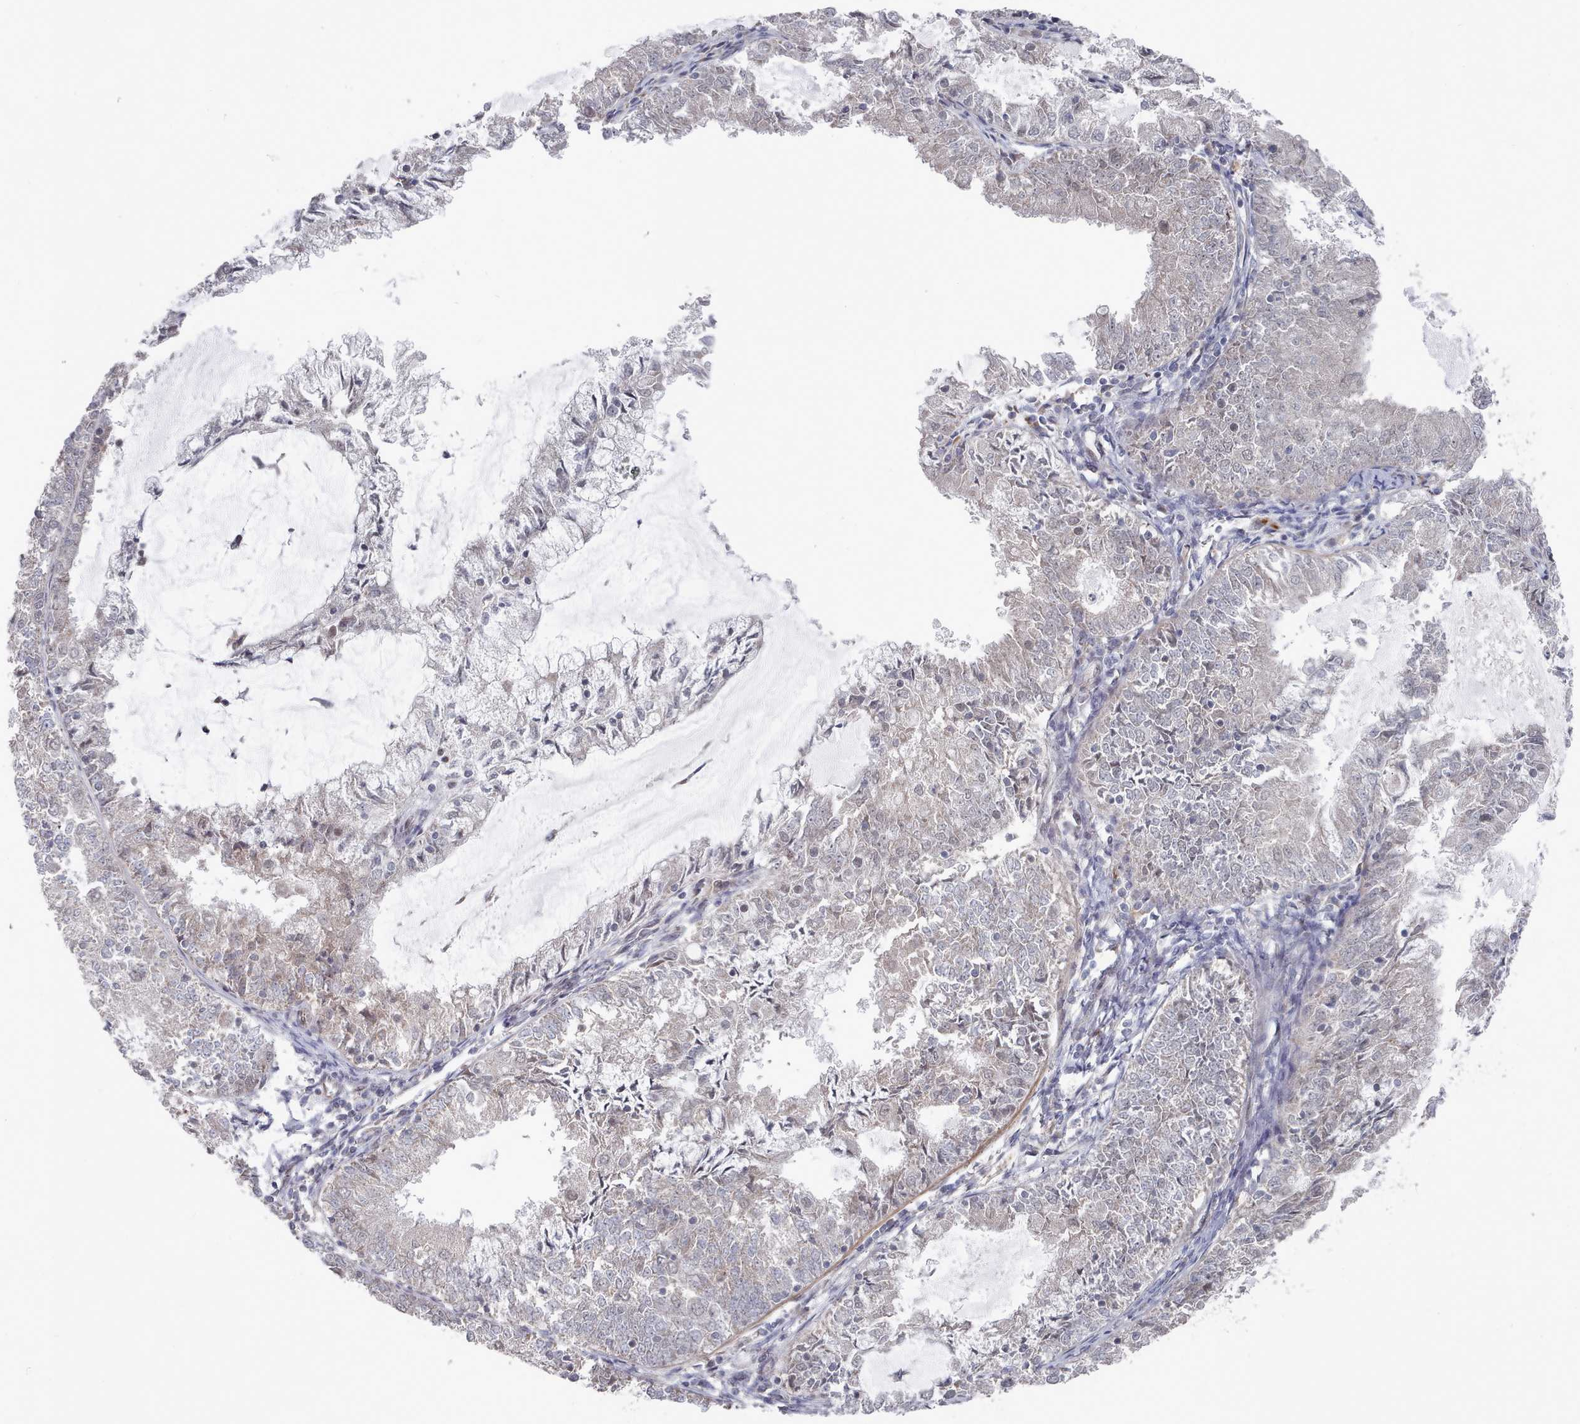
{"staining": {"intensity": "negative", "quantity": "none", "location": "none"}, "tissue": "endometrial cancer", "cell_type": "Tumor cells", "image_type": "cancer", "snomed": [{"axis": "morphology", "description": "Adenocarcinoma, NOS"}, {"axis": "topography", "description": "Endometrium"}], "caption": "The micrograph shows no staining of tumor cells in endometrial cancer (adenocarcinoma).", "gene": "CPSF4", "patient": {"sex": "female", "age": 57}}